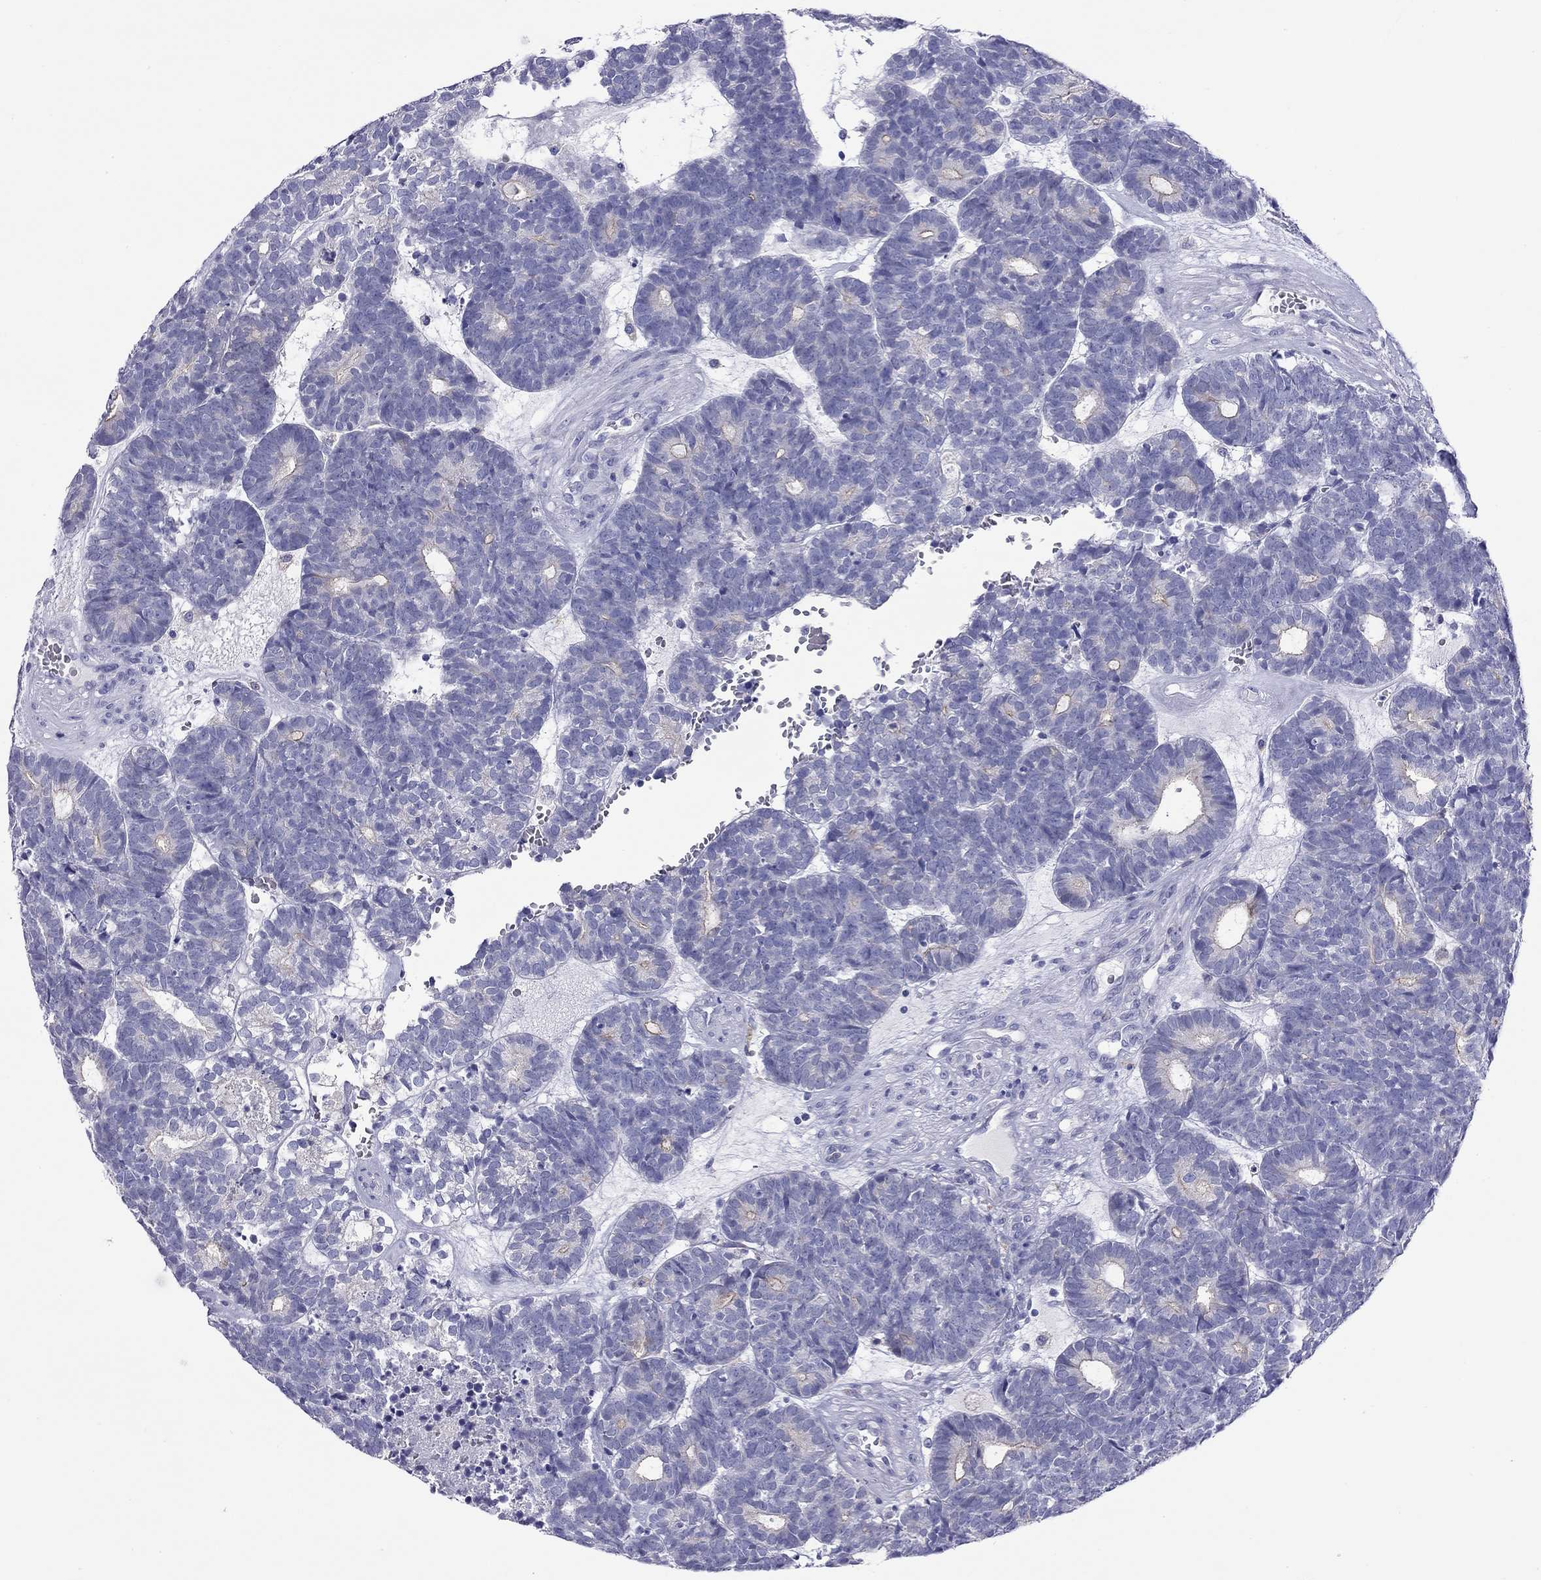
{"staining": {"intensity": "negative", "quantity": "none", "location": "none"}, "tissue": "head and neck cancer", "cell_type": "Tumor cells", "image_type": "cancer", "snomed": [{"axis": "morphology", "description": "Adenocarcinoma, NOS"}, {"axis": "topography", "description": "Head-Neck"}], "caption": "This is an immunohistochemistry image of human head and neck adenocarcinoma. There is no expression in tumor cells.", "gene": "SLC46A2", "patient": {"sex": "female", "age": 81}}